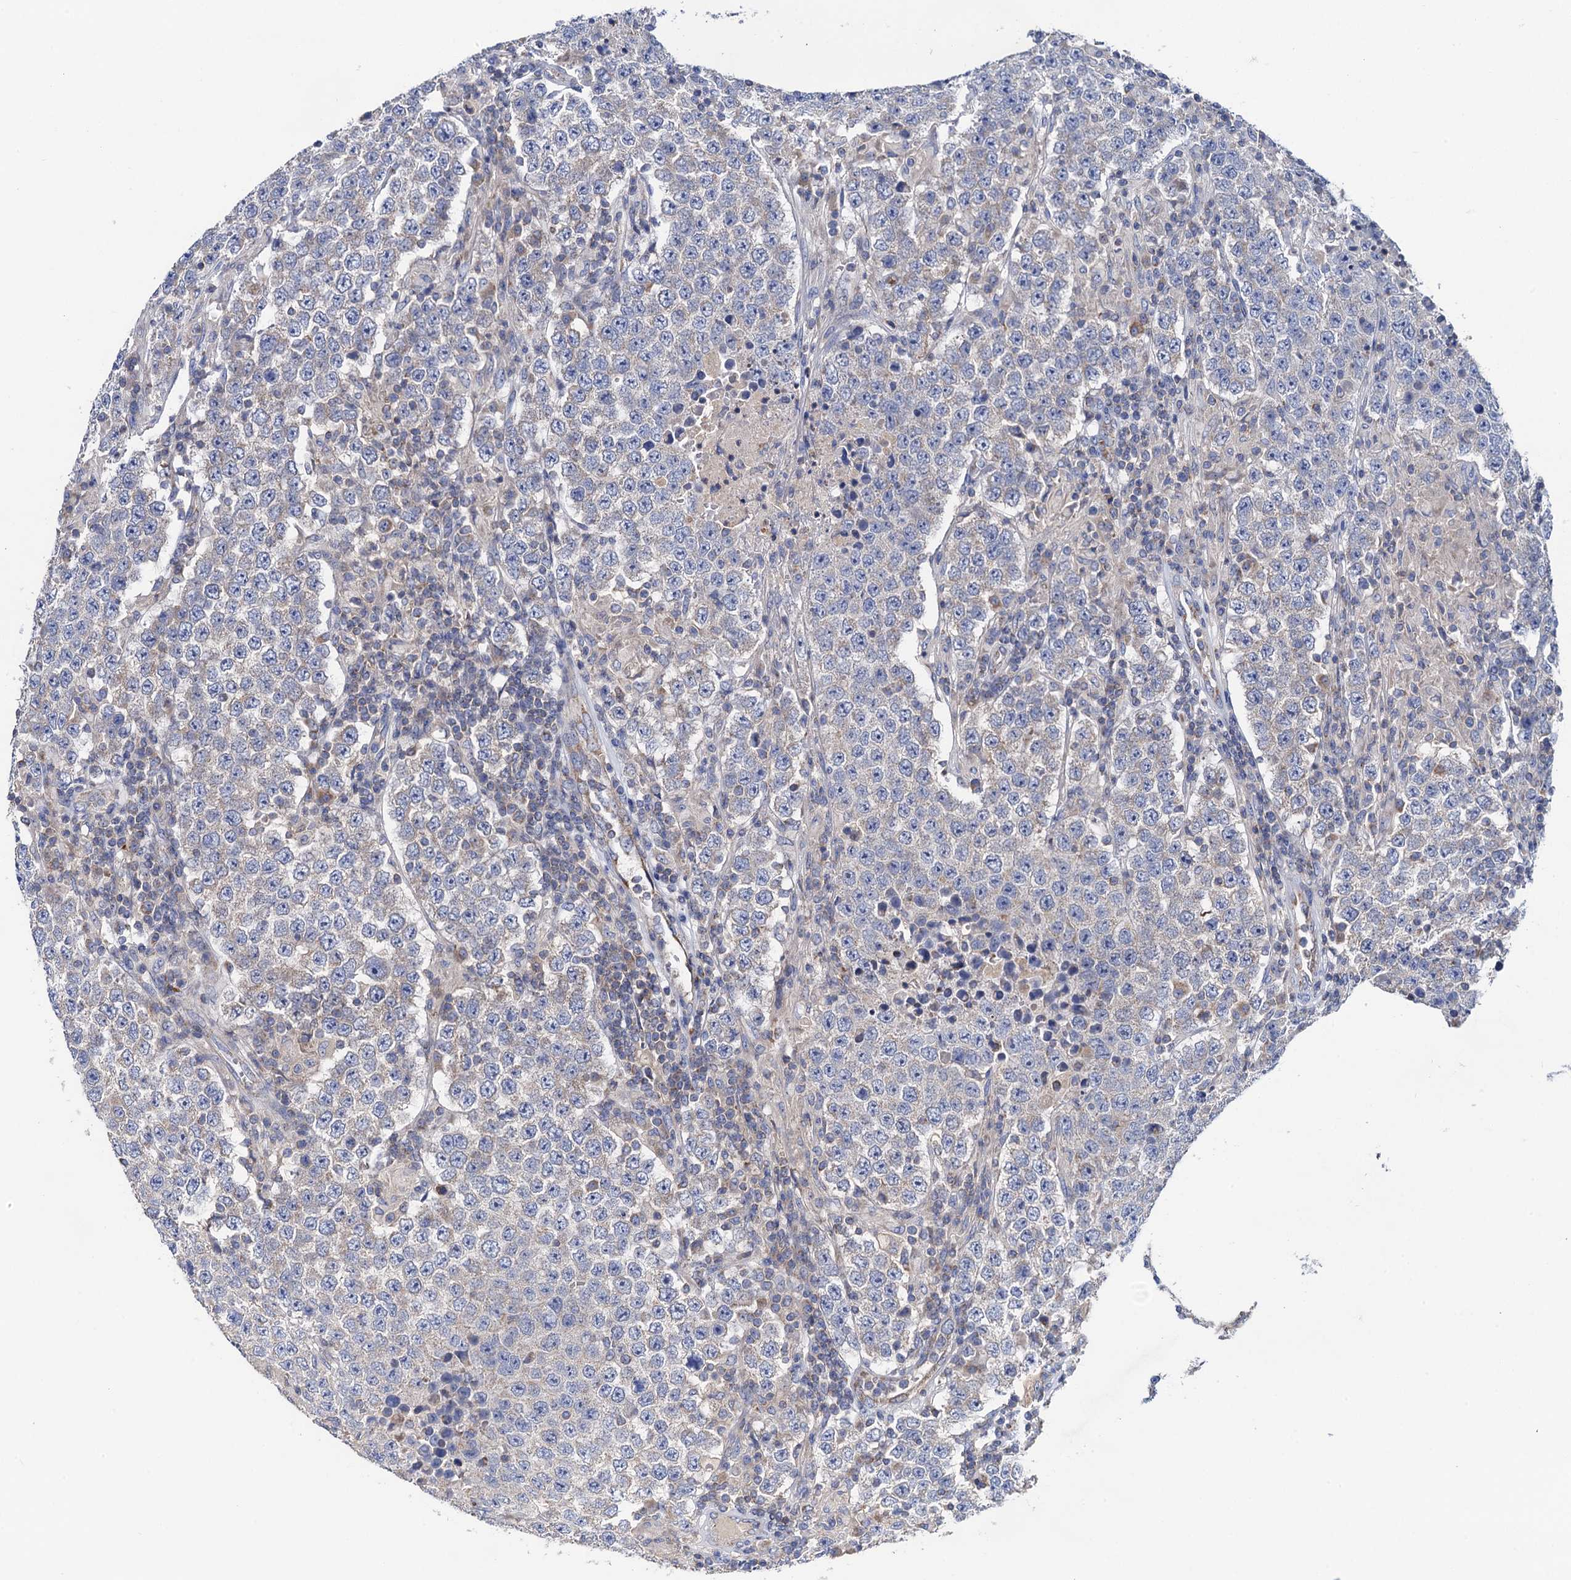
{"staining": {"intensity": "negative", "quantity": "none", "location": "none"}, "tissue": "testis cancer", "cell_type": "Tumor cells", "image_type": "cancer", "snomed": [{"axis": "morphology", "description": "Normal tissue, NOS"}, {"axis": "morphology", "description": "Urothelial carcinoma, High grade"}, {"axis": "morphology", "description": "Seminoma, NOS"}, {"axis": "morphology", "description": "Carcinoma, Embryonal, NOS"}, {"axis": "topography", "description": "Urinary bladder"}, {"axis": "topography", "description": "Testis"}], "caption": "Urothelial carcinoma (high-grade) (testis) was stained to show a protein in brown. There is no significant positivity in tumor cells. The staining is performed using DAB (3,3'-diaminobenzidine) brown chromogen with nuclei counter-stained in using hematoxylin.", "gene": "MRPL48", "patient": {"sex": "male", "age": 41}}